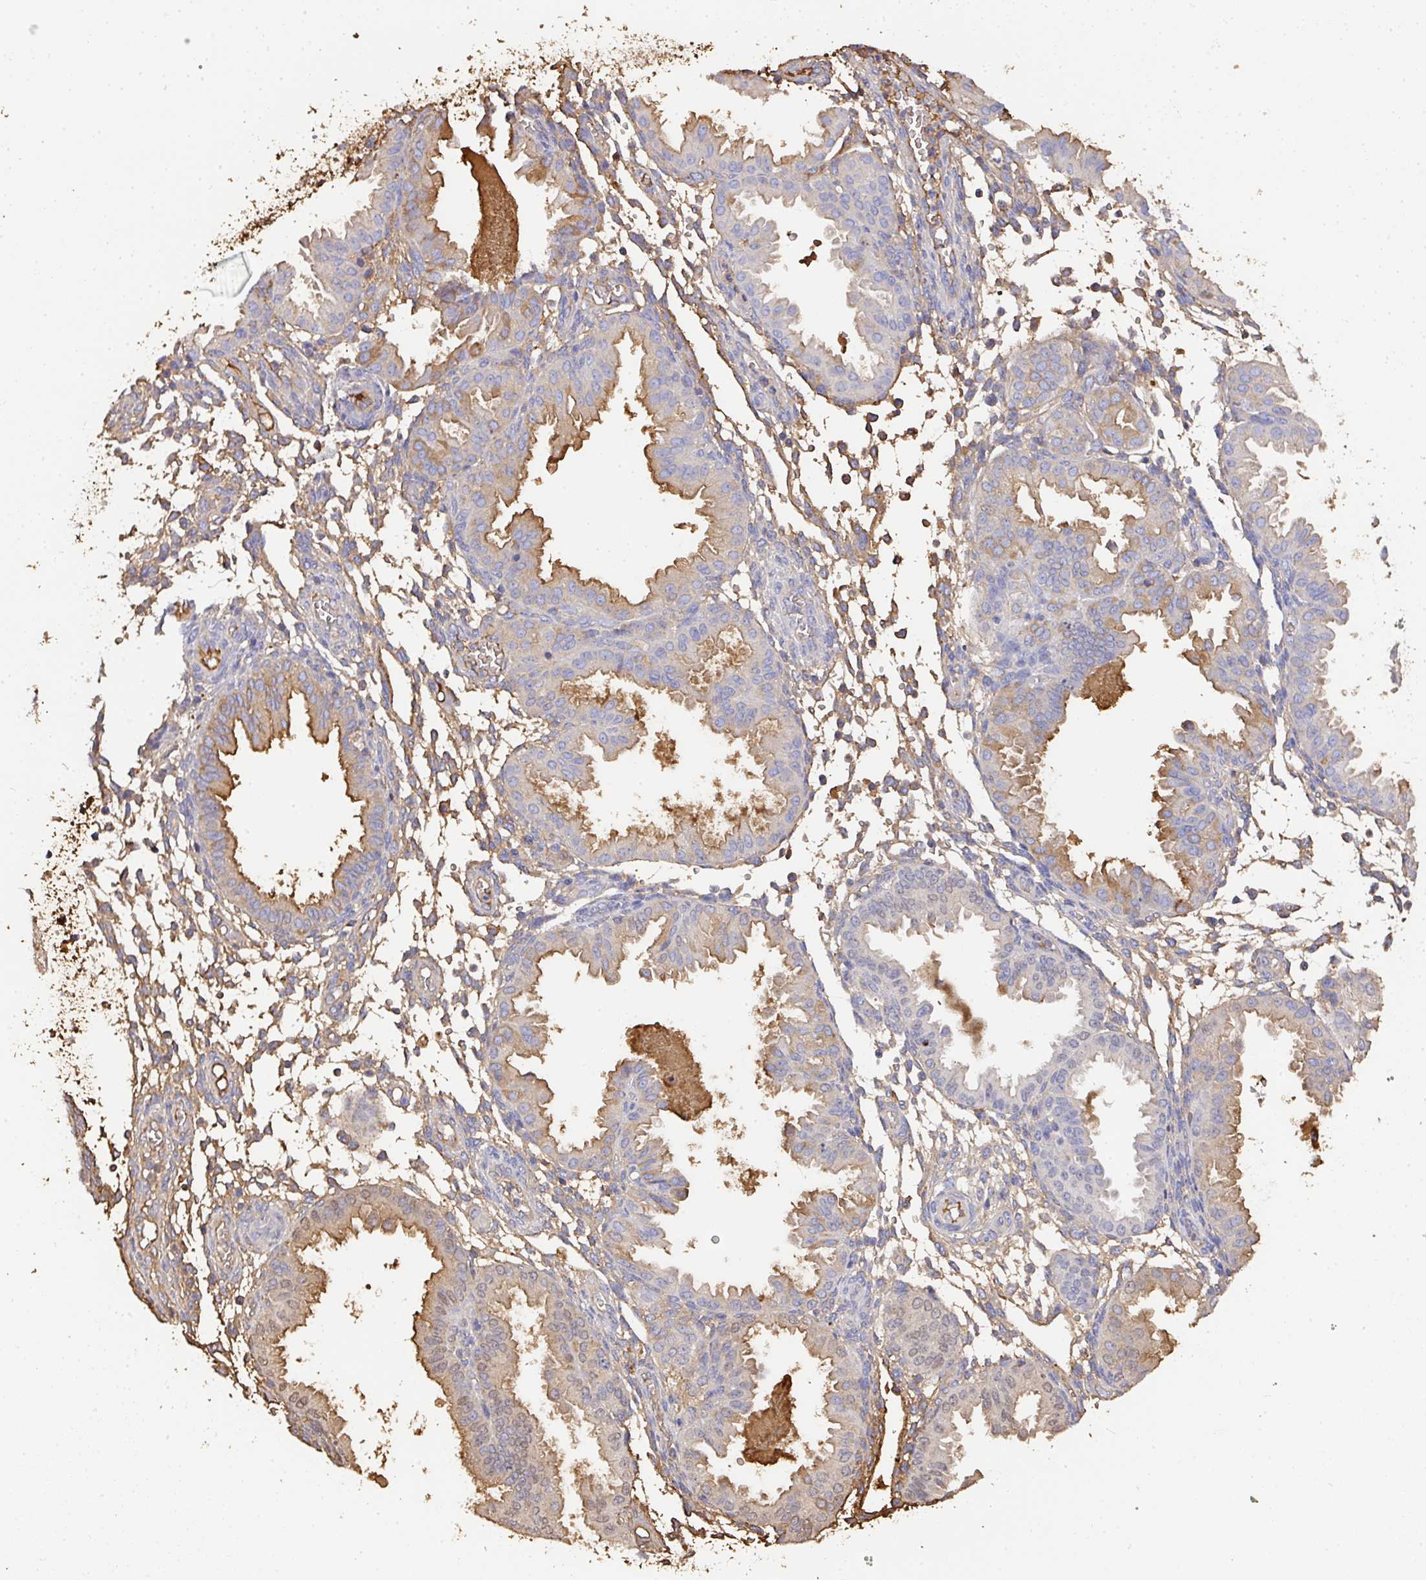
{"staining": {"intensity": "moderate", "quantity": "<25%", "location": "cytoplasmic/membranous"}, "tissue": "endometrium", "cell_type": "Cells in endometrial stroma", "image_type": "normal", "snomed": [{"axis": "morphology", "description": "Normal tissue, NOS"}, {"axis": "topography", "description": "Endometrium"}], "caption": "This micrograph reveals immunohistochemistry (IHC) staining of unremarkable endometrium, with low moderate cytoplasmic/membranous staining in about <25% of cells in endometrial stroma.", "gene": "ALB", "patient": {"sex": "female", "age": 33}}